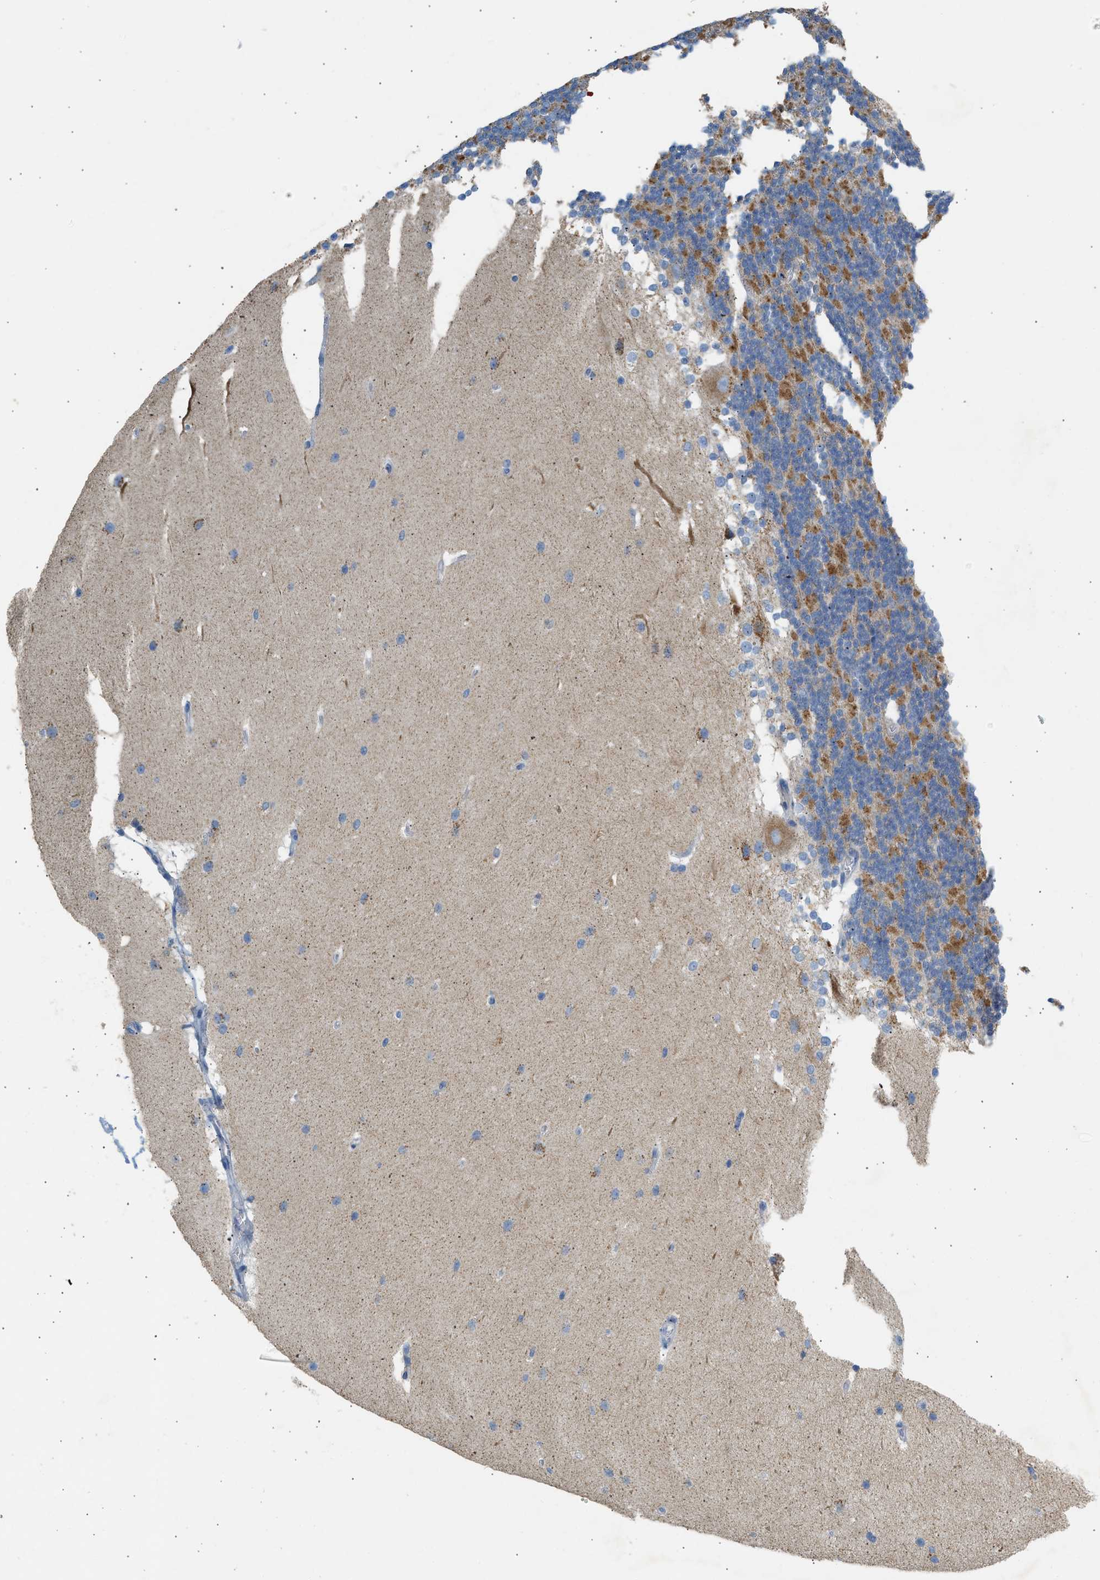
{"staining": {"intensity": "moderate", "quantity": ">75%", "location": "cytoplasmic/membranous"}, "tissue": "cerebellum", "cell_type": "Cells in granular layer", "image_type": "normal", "snomed": [{"axis": "morphology", "description": "Normal tissue, NOS"}, {"axis": "topography", "description": "Cerebellum"}], "caption": "Protein expression analysis of benign cerebellum exhibits moderate cytoplasmic/membranous expression in approximately >75% of cells in granular layer.", "gene": "NDUFS8", "patient": {"sex": "female", "age": 19}}